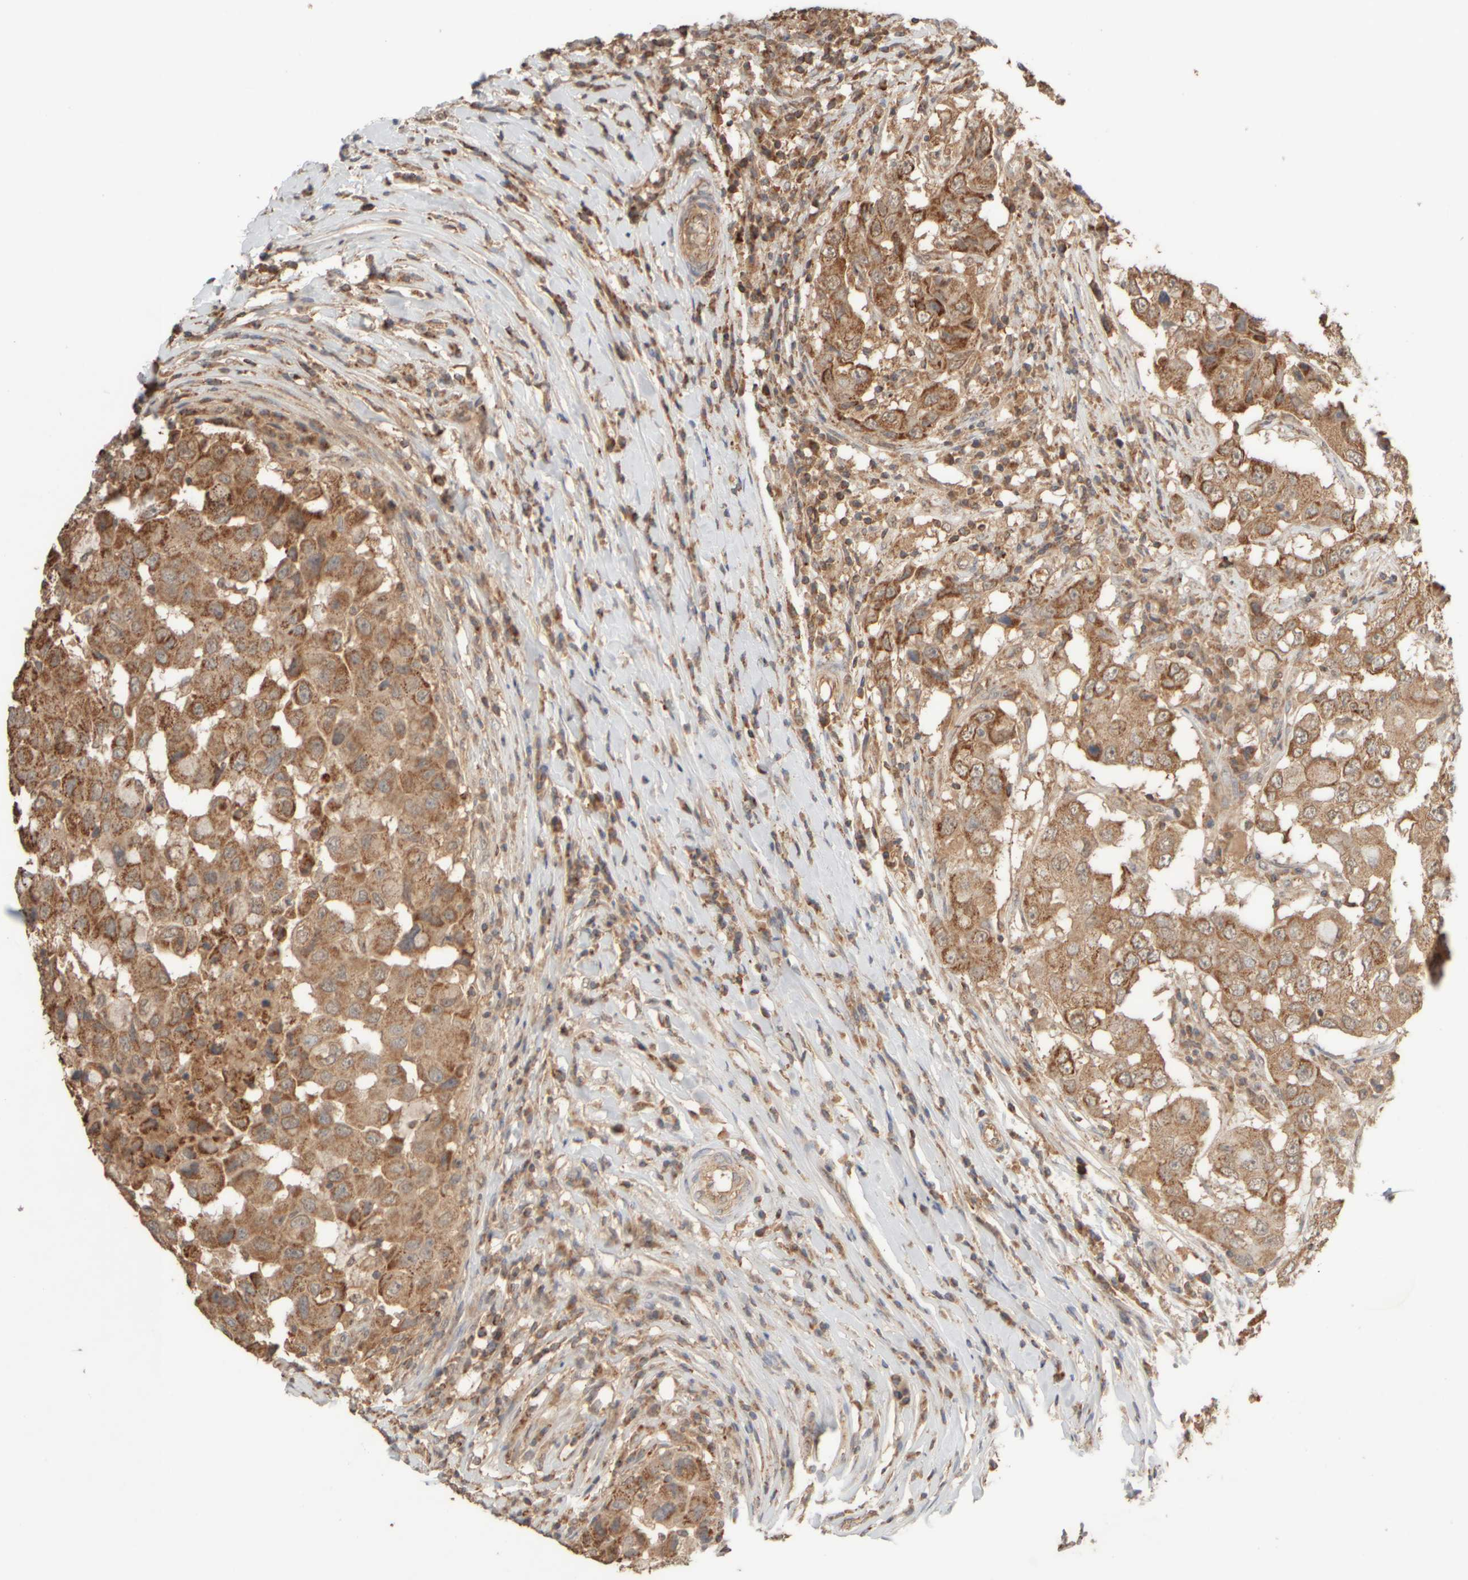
{"staining": {"intensity": "moderate", "quantity": ">75%", "location": "cytoplasmic/membranous"}, "tissue": "breast cancer", "cell_type": "Tumor cells", "image_type": "cancer", "snomed": [{"axis": "morphology", "description": "Duct carcinoma"}, {"axis": "topography", "description": "Breast"}], "caption": "This image demonstrates breast cancer stained with immunohistochemistry to label a protein in brown. The cytoplasmic/membranous of tumor cells show moderate positivity for the protein. Nuclei are counter-stained blue.", "gene": "EIF2B3", "patient": {"sex": "female", "age": 27}}